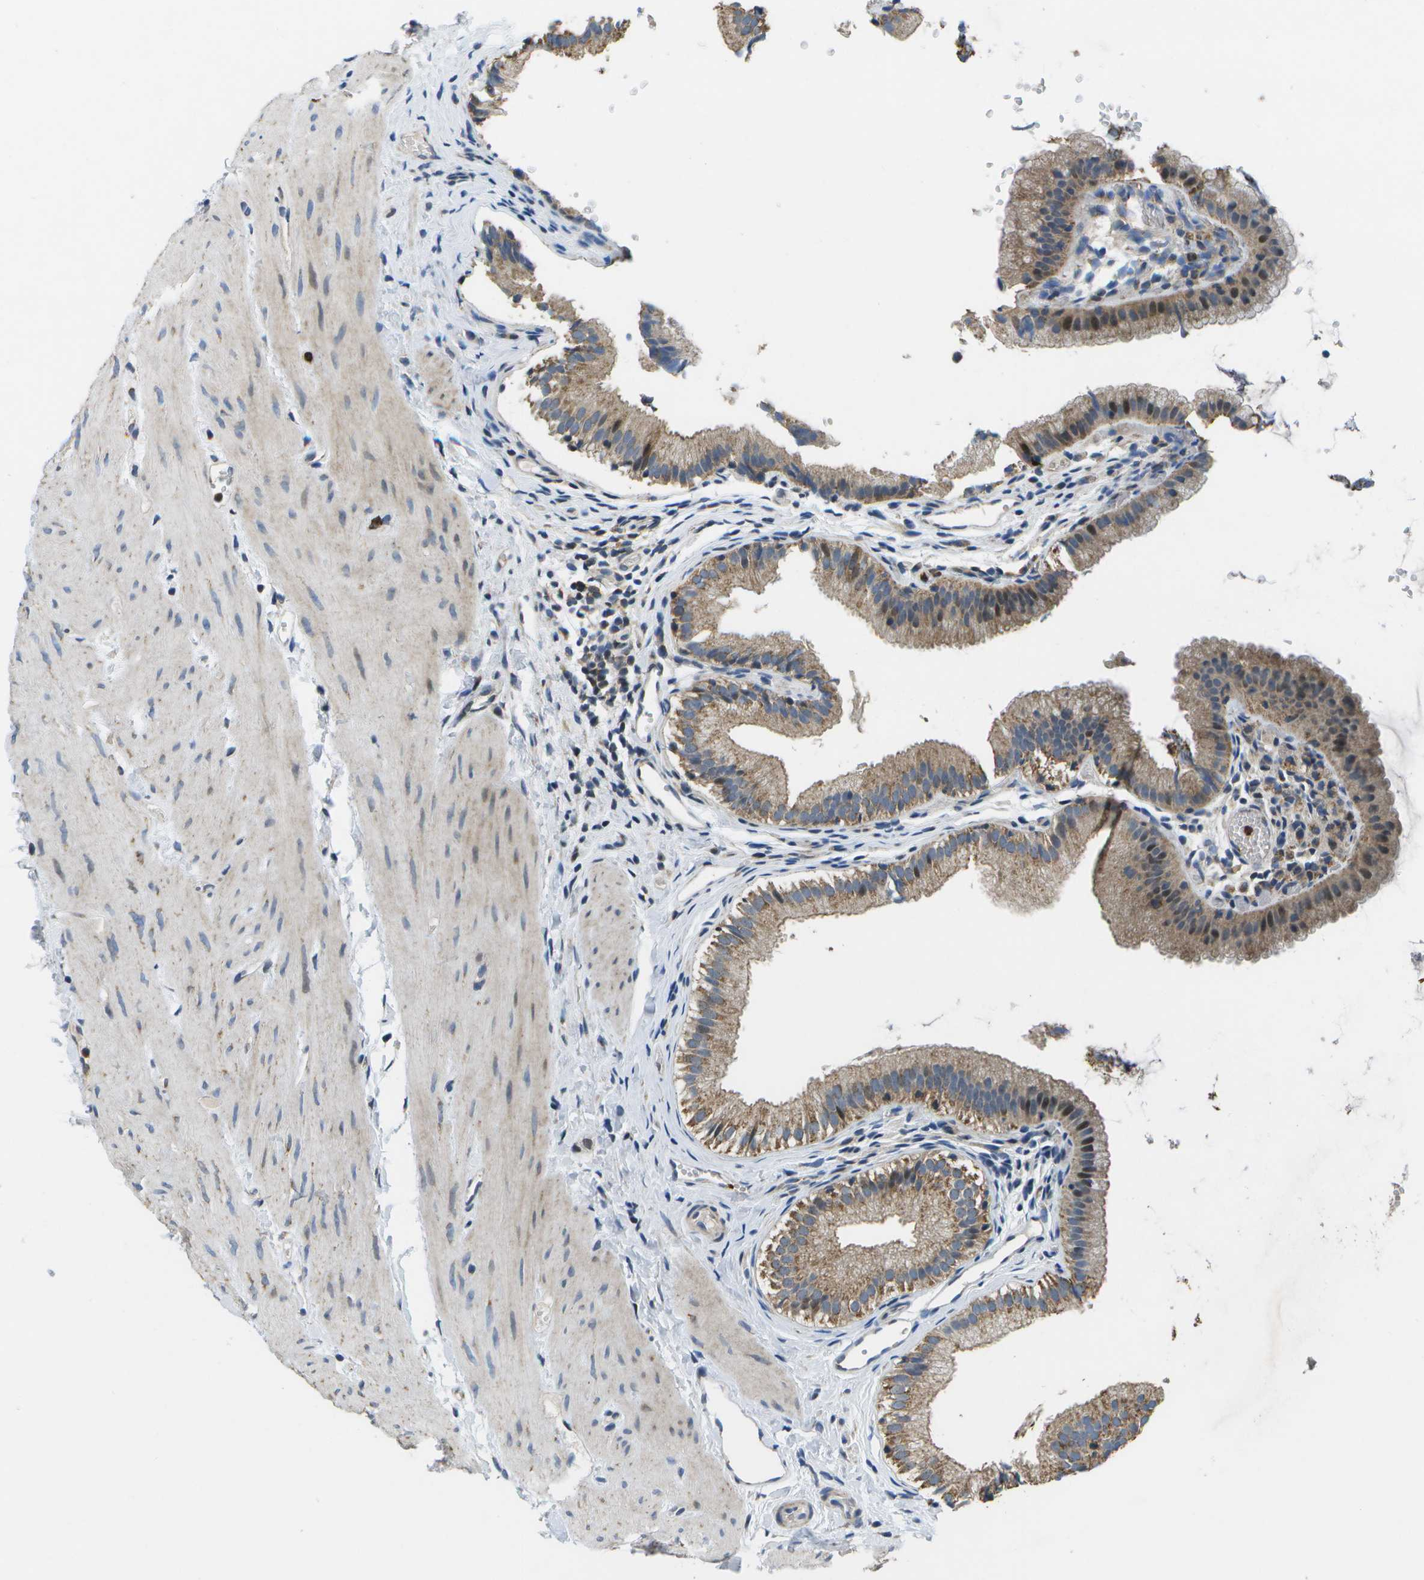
{"staining": {"intensity": "moderate", "quantity": ">75%", "location": "cytoplasmic/membranous"}, "tissue": "gallbladder", "cell_type": "Glandular cells", "image_type": "normal", "snomed": [{"axis": "morphology", "description": "Normal tissue, NOS"}, {"axis": "topography", "description": "Gallbladder"}], "caption": "An IHC image of unremarkable tissue is shown. Protein staining in brown shows moderate cytoplasmic/membranous positivity in gallbladder within glandular cells.", "gene": "GALNT15", "patient": {"sex": "female", "age": 26}}